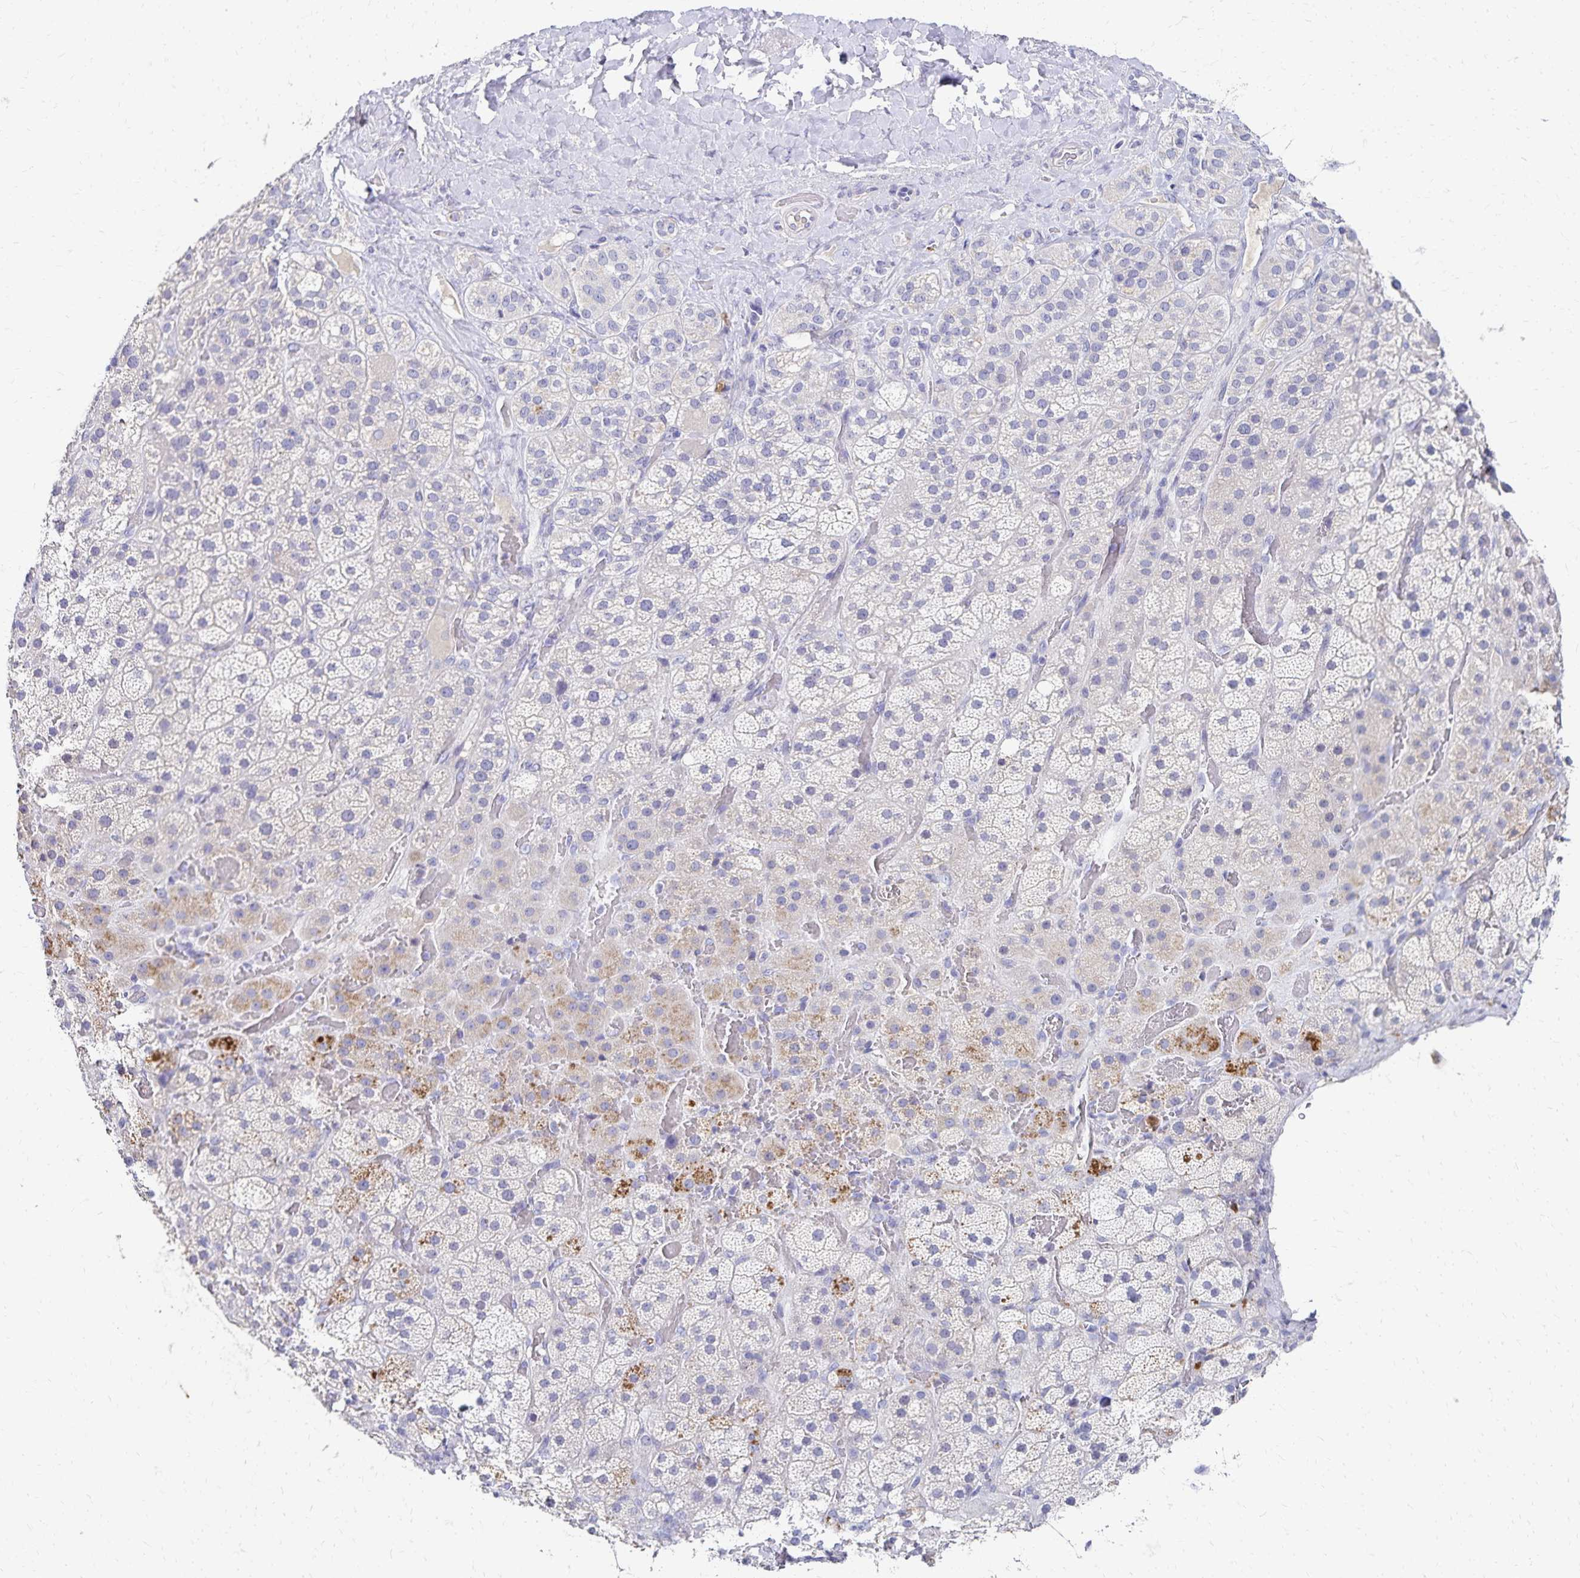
{"staining": {"intensity": "strong", "quantity": "<25%", "location": "cytoplasmic/membranous"}, "tissue": "adrenal gland", "cell_type": "Glandular cells", "image_type": "normal", "snomed": [{"axis": "morphology", "description": "Normal tissue, NOS"}, {"axis": "topography", "description": "Adrenal gland"}], "caption": "Brown immunohistochemical staining in normal human adrenal gland reveals strong cytoplasmic/membranous expression in about <25% of glandular cells. (Stains: DAB (3,3'-diaminobenzidine) in brown, nuclei in blue, Microscopy: brightfield microscopy at high magnification).", "gene": "PAX5", "patient": {"sex": "male", "age": 57}}